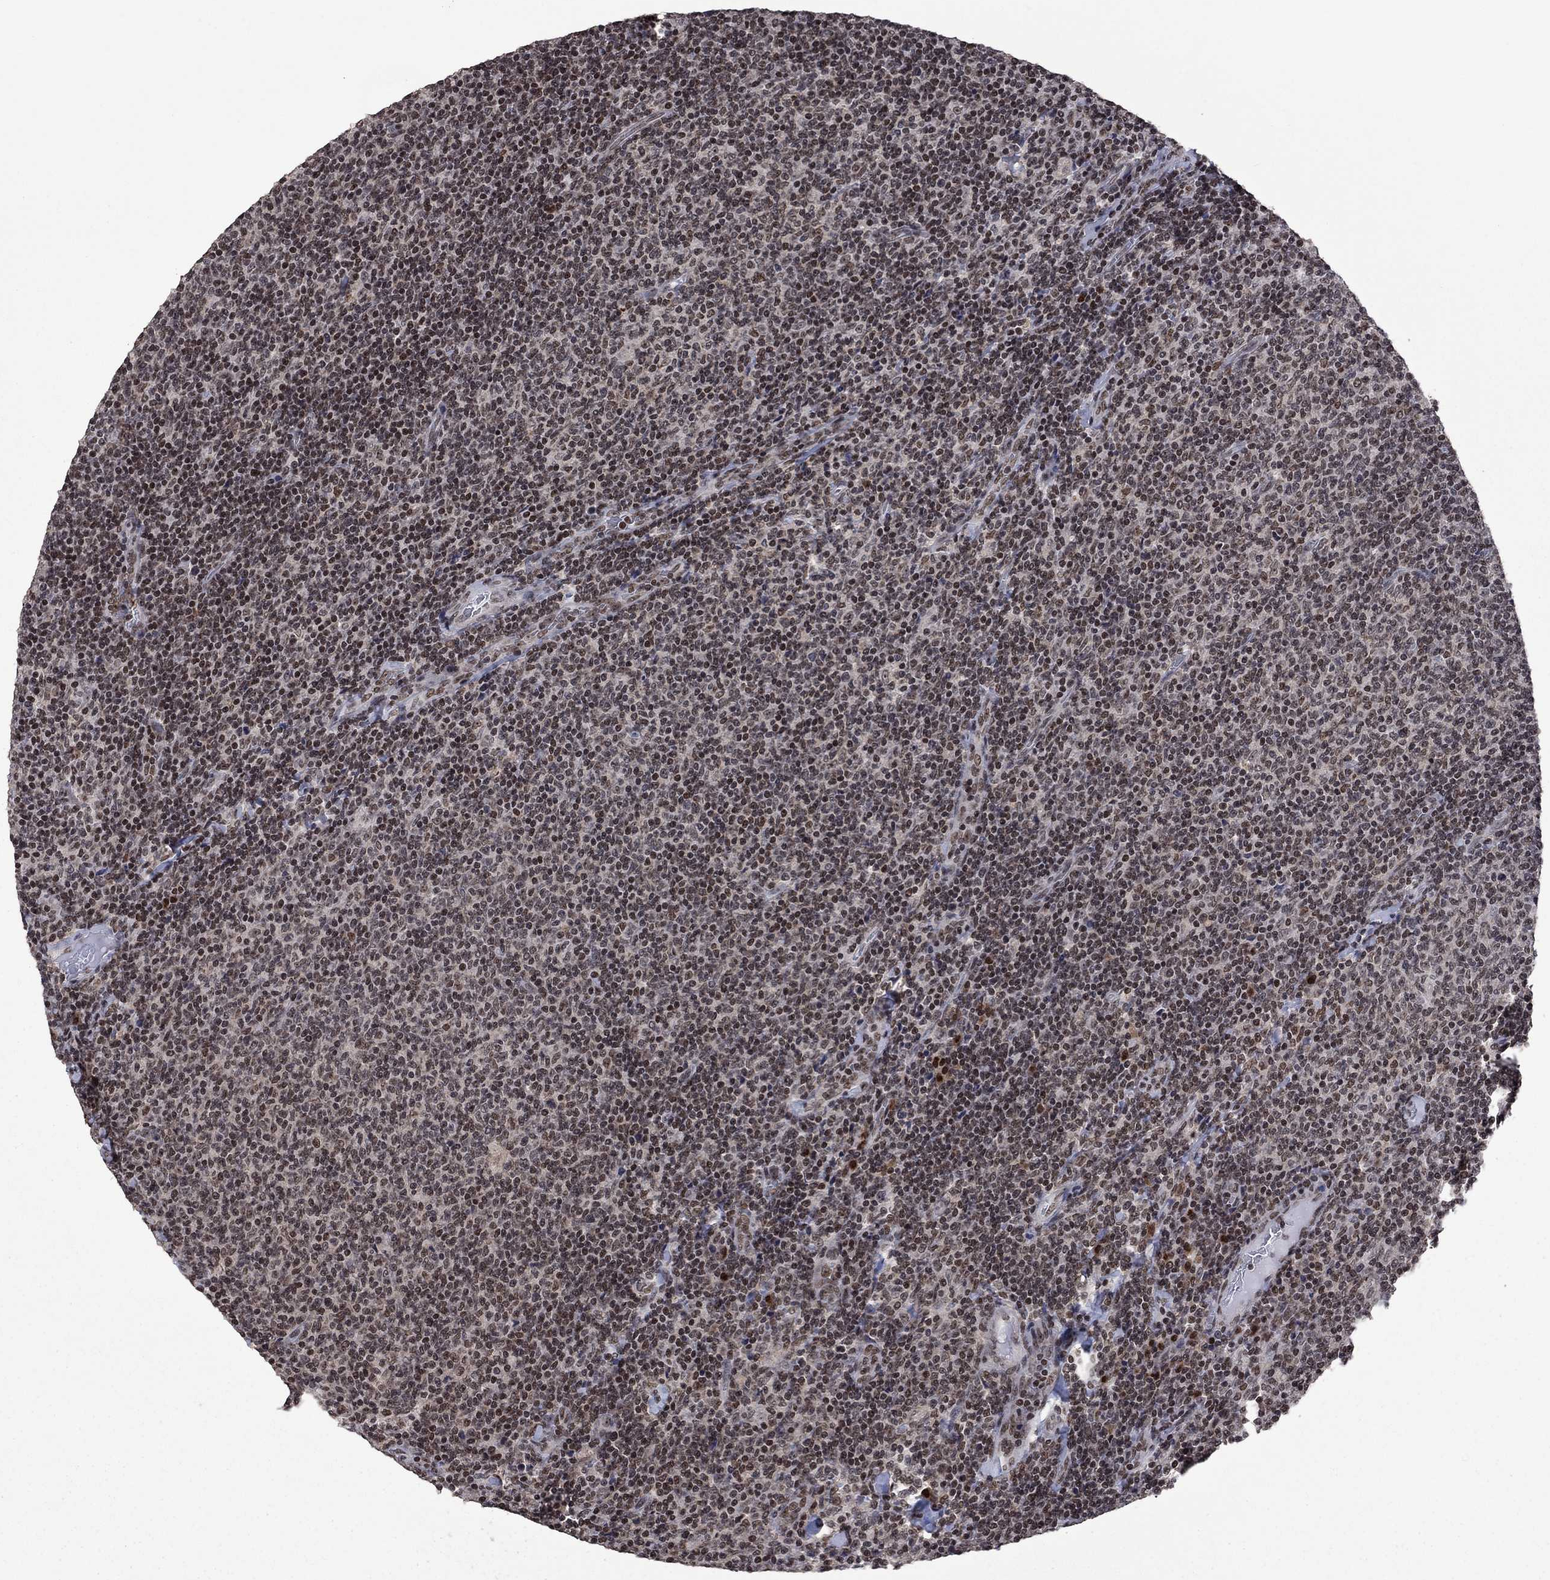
{"staining": {"intensity": "moderate", "quantity": "25%-75%", "location": "nuclear"}, "tissue": "lymphoma", "cell_type": "Tumor cells", "image_type": "cancer", "snomed": [{"axis": "morphology", "description": "Malignant lymphoma, non-Hodgkin's type, Low grade"}, {"axis": "topography", "description": "Lymph node"}], "caption": "This photomicrograph demonstrates low-grade malignant lymphoma, non-Hodgkin's type stained with immunohistochemistry to label a protein in brown. The nuclear of tumor cells show moderate positivity for the protein. Nuclei are counter-stained blue.", "gene": "FBL", "patient": {"sex": "male", "age": 52}}